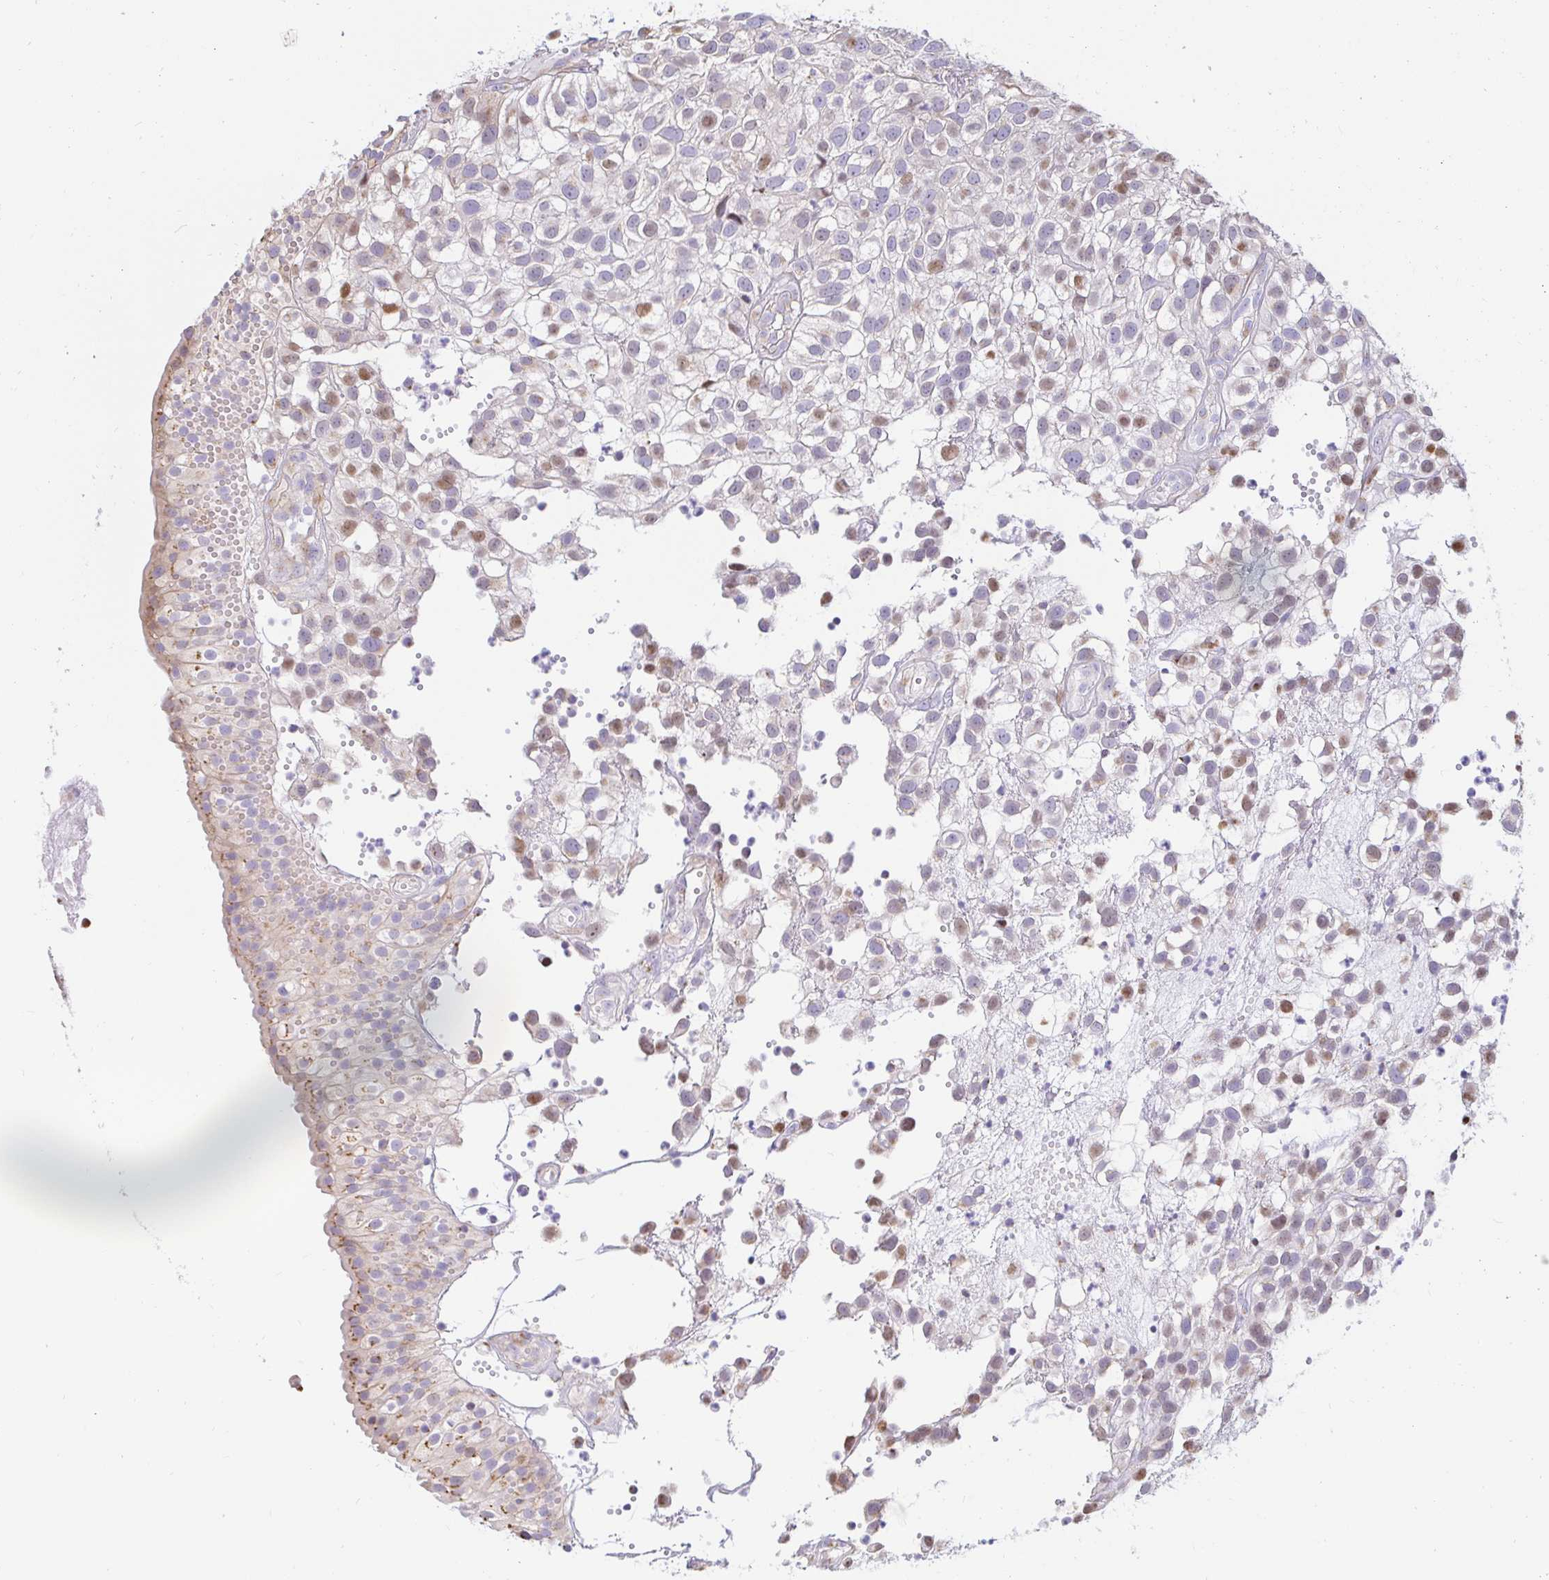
{"staining": {"intensity": "moderate", "quantity": "25%-75%", "location": "nuclear"}, "tissue": "urothelial cancer", "cell_type": "Tumor cells", "image_type": "cancer", "snomed": [{"axis": "morphology", "description": "Urothelial carcinoma, High grade"}, {"axis": "topography", "description": "Urinary bladder"}], "caption": "Moderate nuclear protein positivity is appreciated in about 25%-75% of tumor cells in urothelial cancer. The staining was performed using DAB, with brown indicating positive protein expression. Nuclei are stained blue with hematoxylin.", "gene": "CAPSL", "patient": {"sex": "male", "age": 56}}